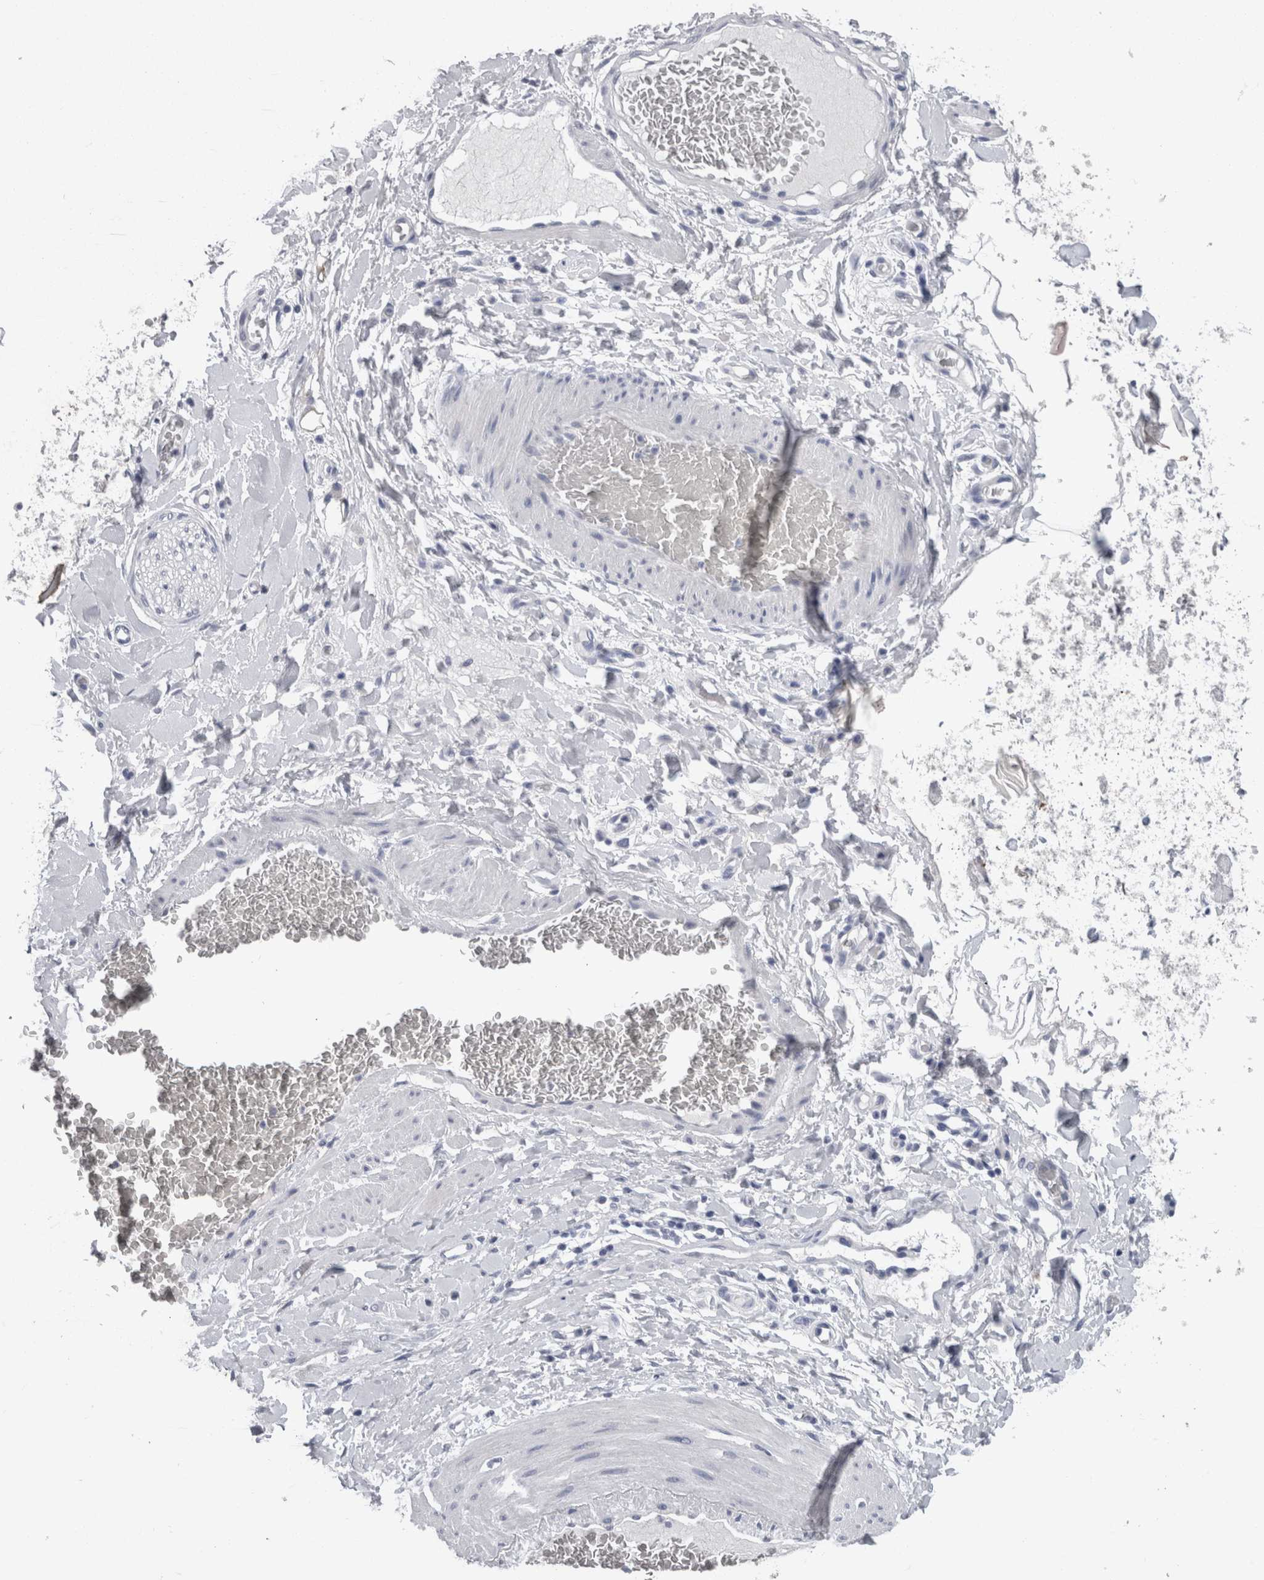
{"staining": {"intensity": "negative", "quantity": "none", "location": "none"}, "tissue": "adipose tissue", "cell_type": "Adipocytes", "image_type": "normal", "snomed": [{"axis": "morphology", "description": "Normal tissue, NOS"}, {"axis": "morphology", "description": "Adenocarcinoma, NOS"}, {"axis": "topography", "description": "Esophagus"}], "caption": "Immunohistochemistry (IHC) of unremarkable adipose tissue demonstrates no staining in adipocytes. (Stains: DAB (3,3'-diaminobenzidine) immunohistochemistry (IHC) with hematoxylin counter stain, Microscopy: brightfield microscopy at high magnification).", "gene": "CA8", "patient": {"sex": "male", "age": 62}}